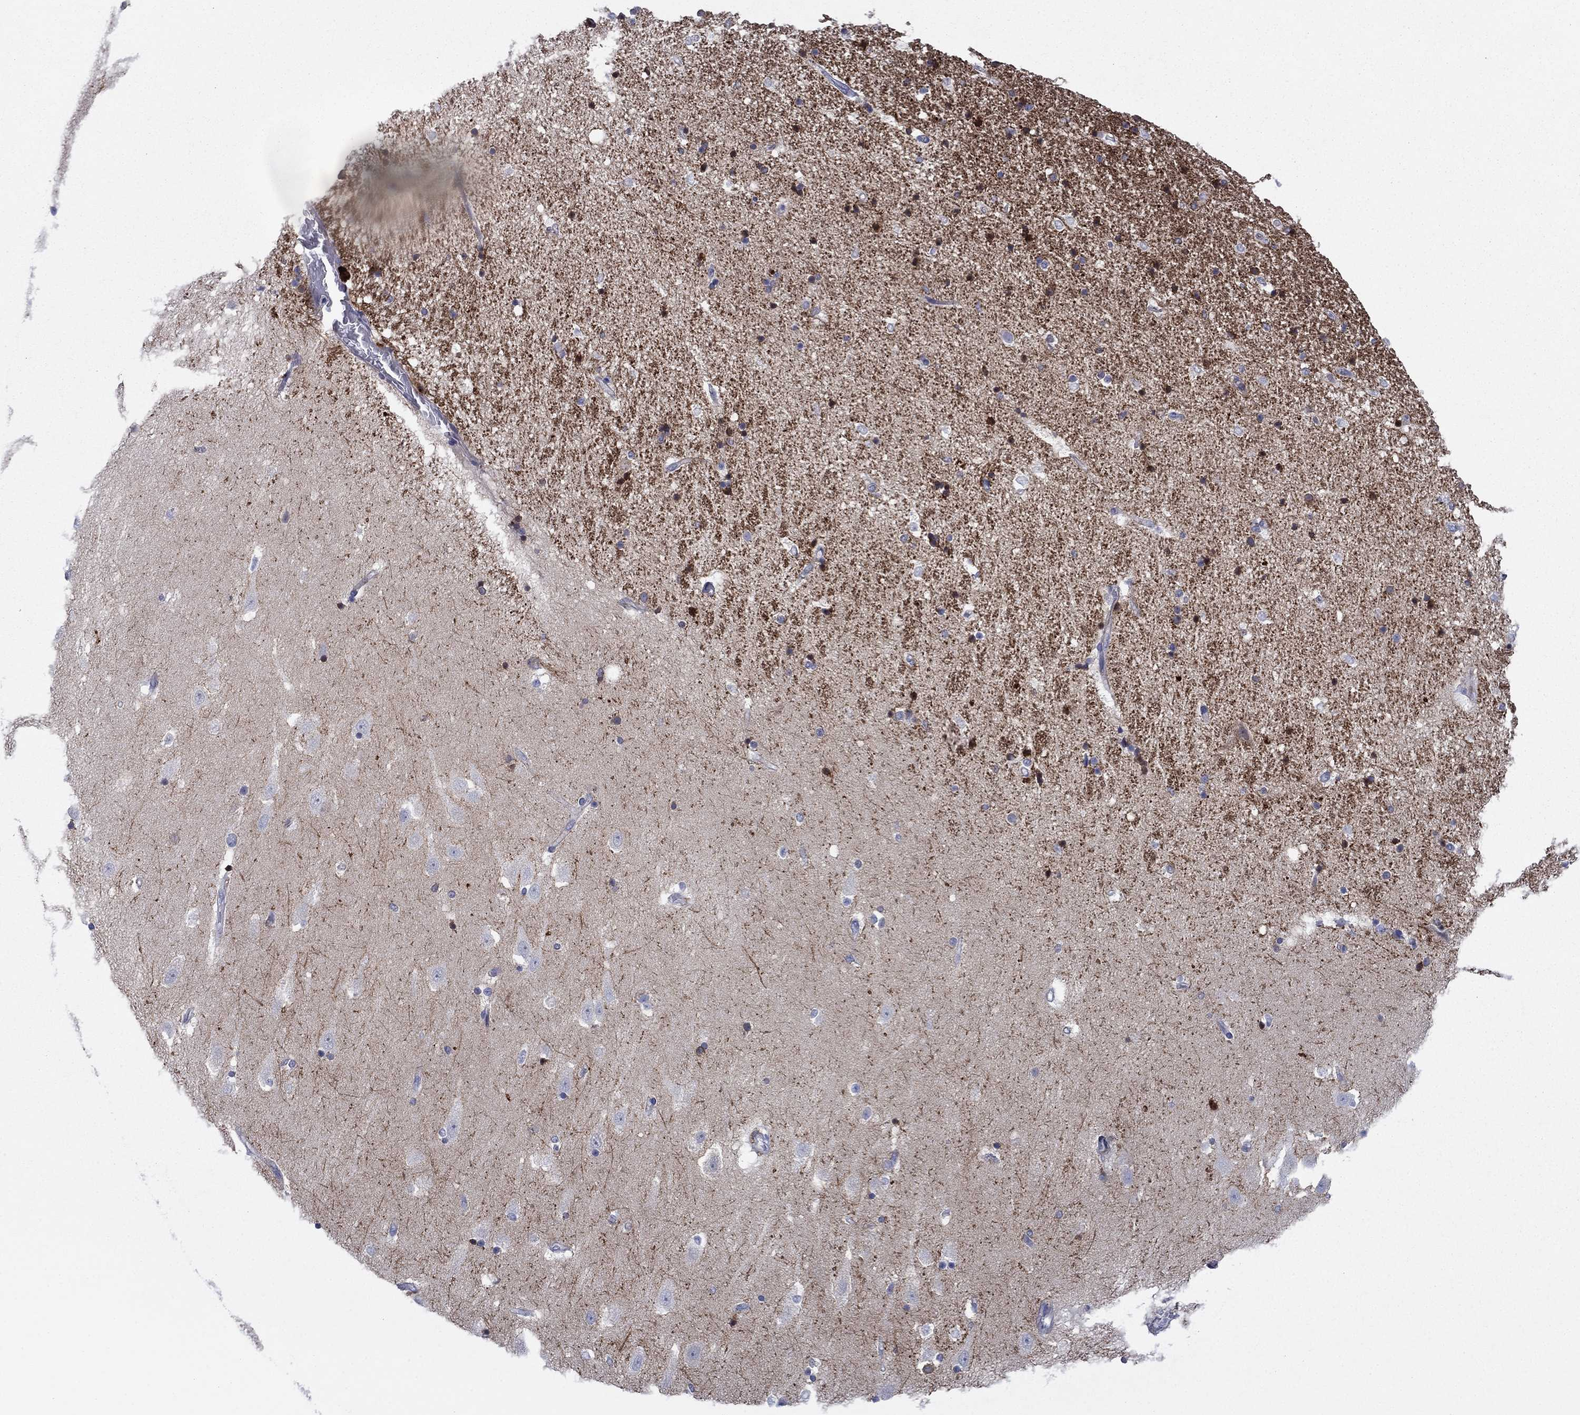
{"staining": {"intensity": "strong", "quantity": "<25%", "location": "cytoplasmic/membranous"}, "tissue": "hippocampus", "cell_type": "Glial cells", "image_type": "normal", "snomed": [{"axis": "morphology", "description": "Normal tissue, NOS"}, {"axis": "topography", "description": "Hippocampus"}], "caption": "Immunohistochemical staining of benign human hippocampus shows medium levels of strong cytoplasmic/membranous staining in about <25% of glial cells. The protein is stained brown, and the nuclei are stained in blue (DAB IHC with brightfield microscopy, high magnification).", "gene": "CNTNAP4", "patient": {"sex": "male", "age": 49}}